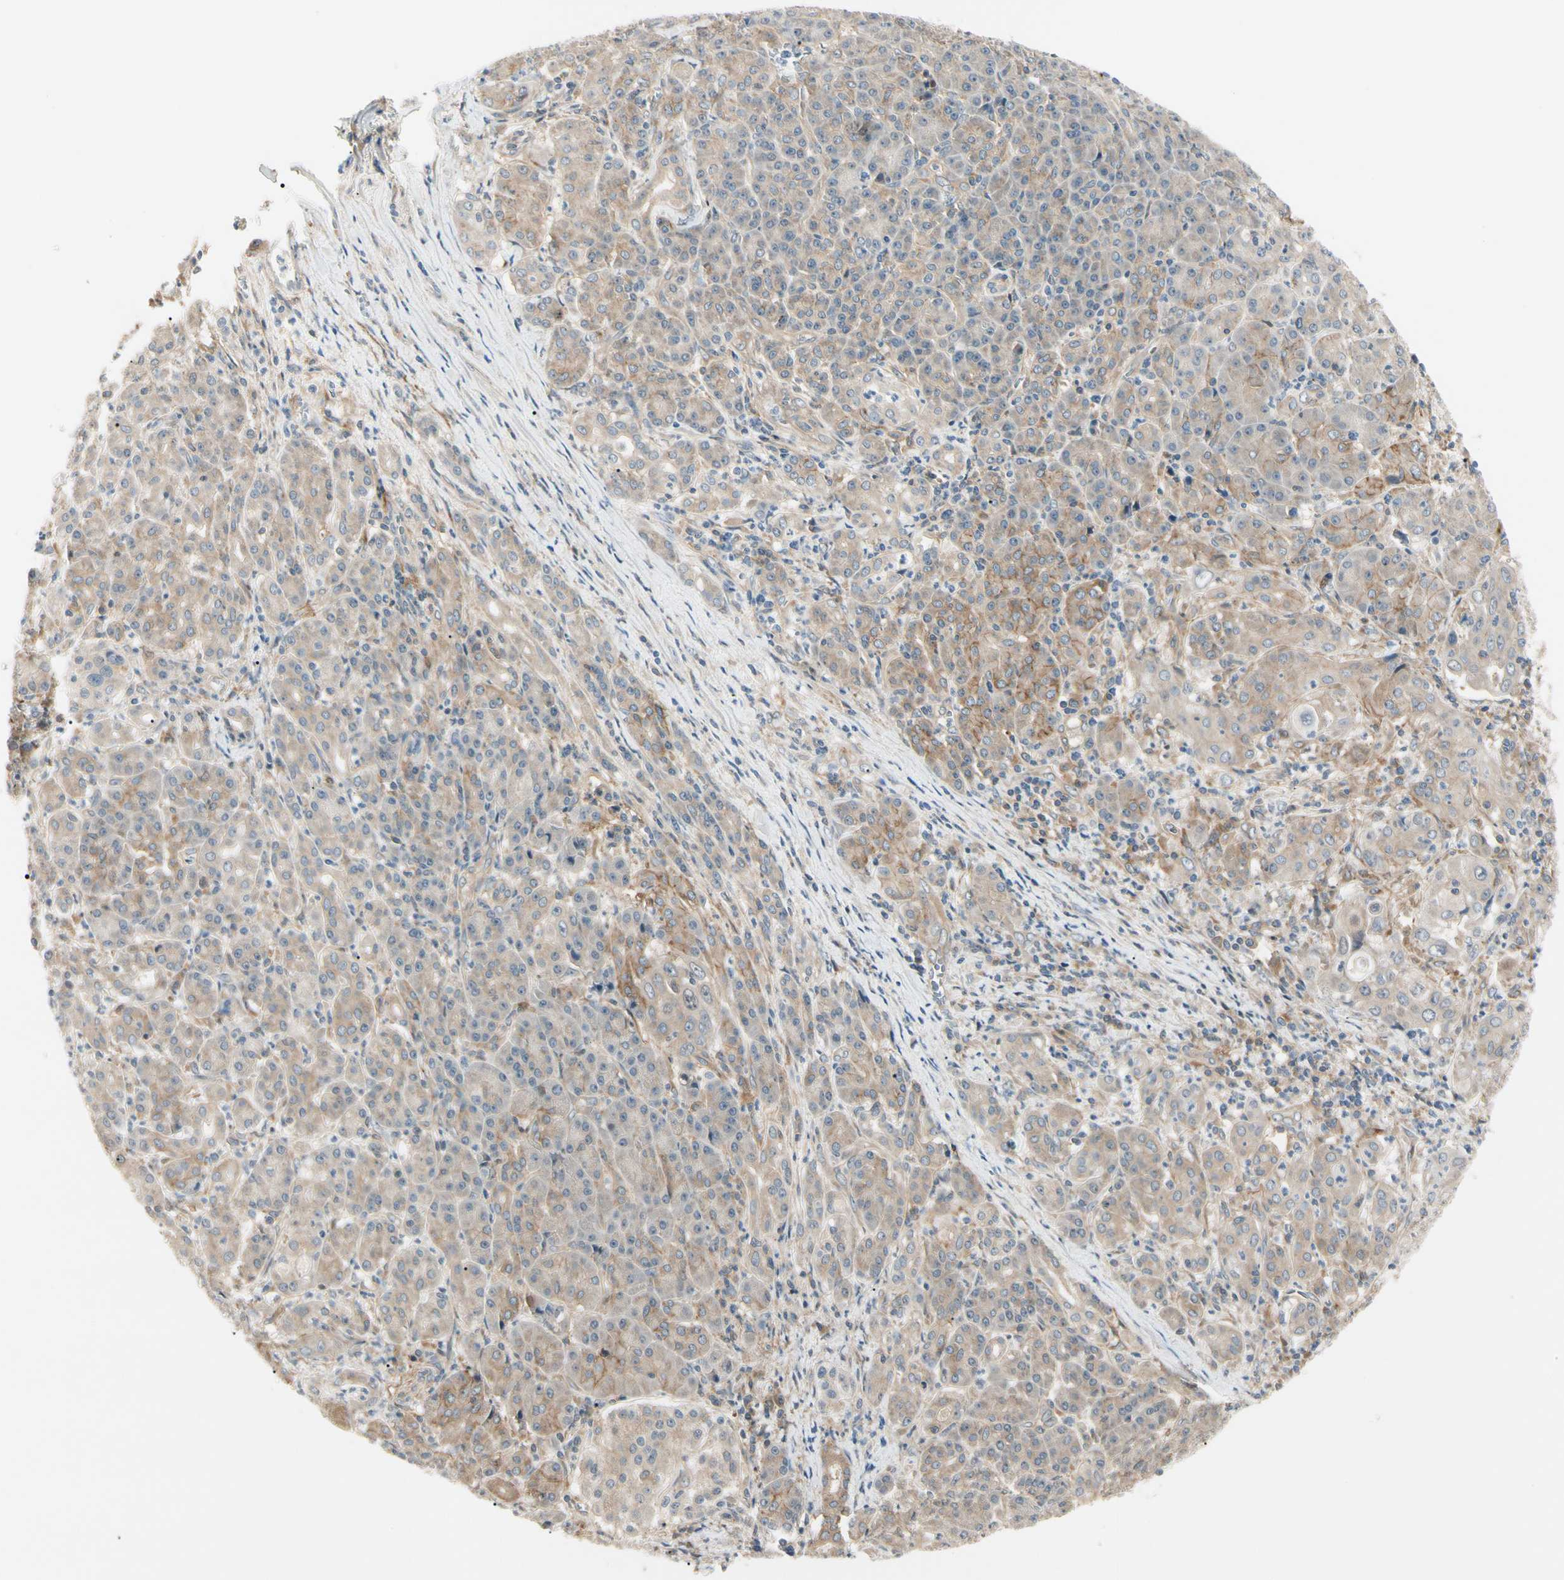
{"staining": {"intensity": "moderate", "quantity": ">75%", "location": "cytoplasmic/membranous"}, "tissue": "pancreatic cancer", "cell_type": "Tumor cells", "image_type": "cancer", "snomed": [{"axis": "morphology", "description": "Adenocarcinoma, NOS"}, {"axis": "topography", "description": "Pancreas"}], "caption": "Immunohistochemistry (IHC) histopathology image of pancreatic cancer stained for a protein (brown), which demonstrates medium levels of moderate cytoplasmic/membranous positivity in approximately >75% of tumor cells.", "gene": "F2R", "patient": {"sex": "male", "age": 70}}